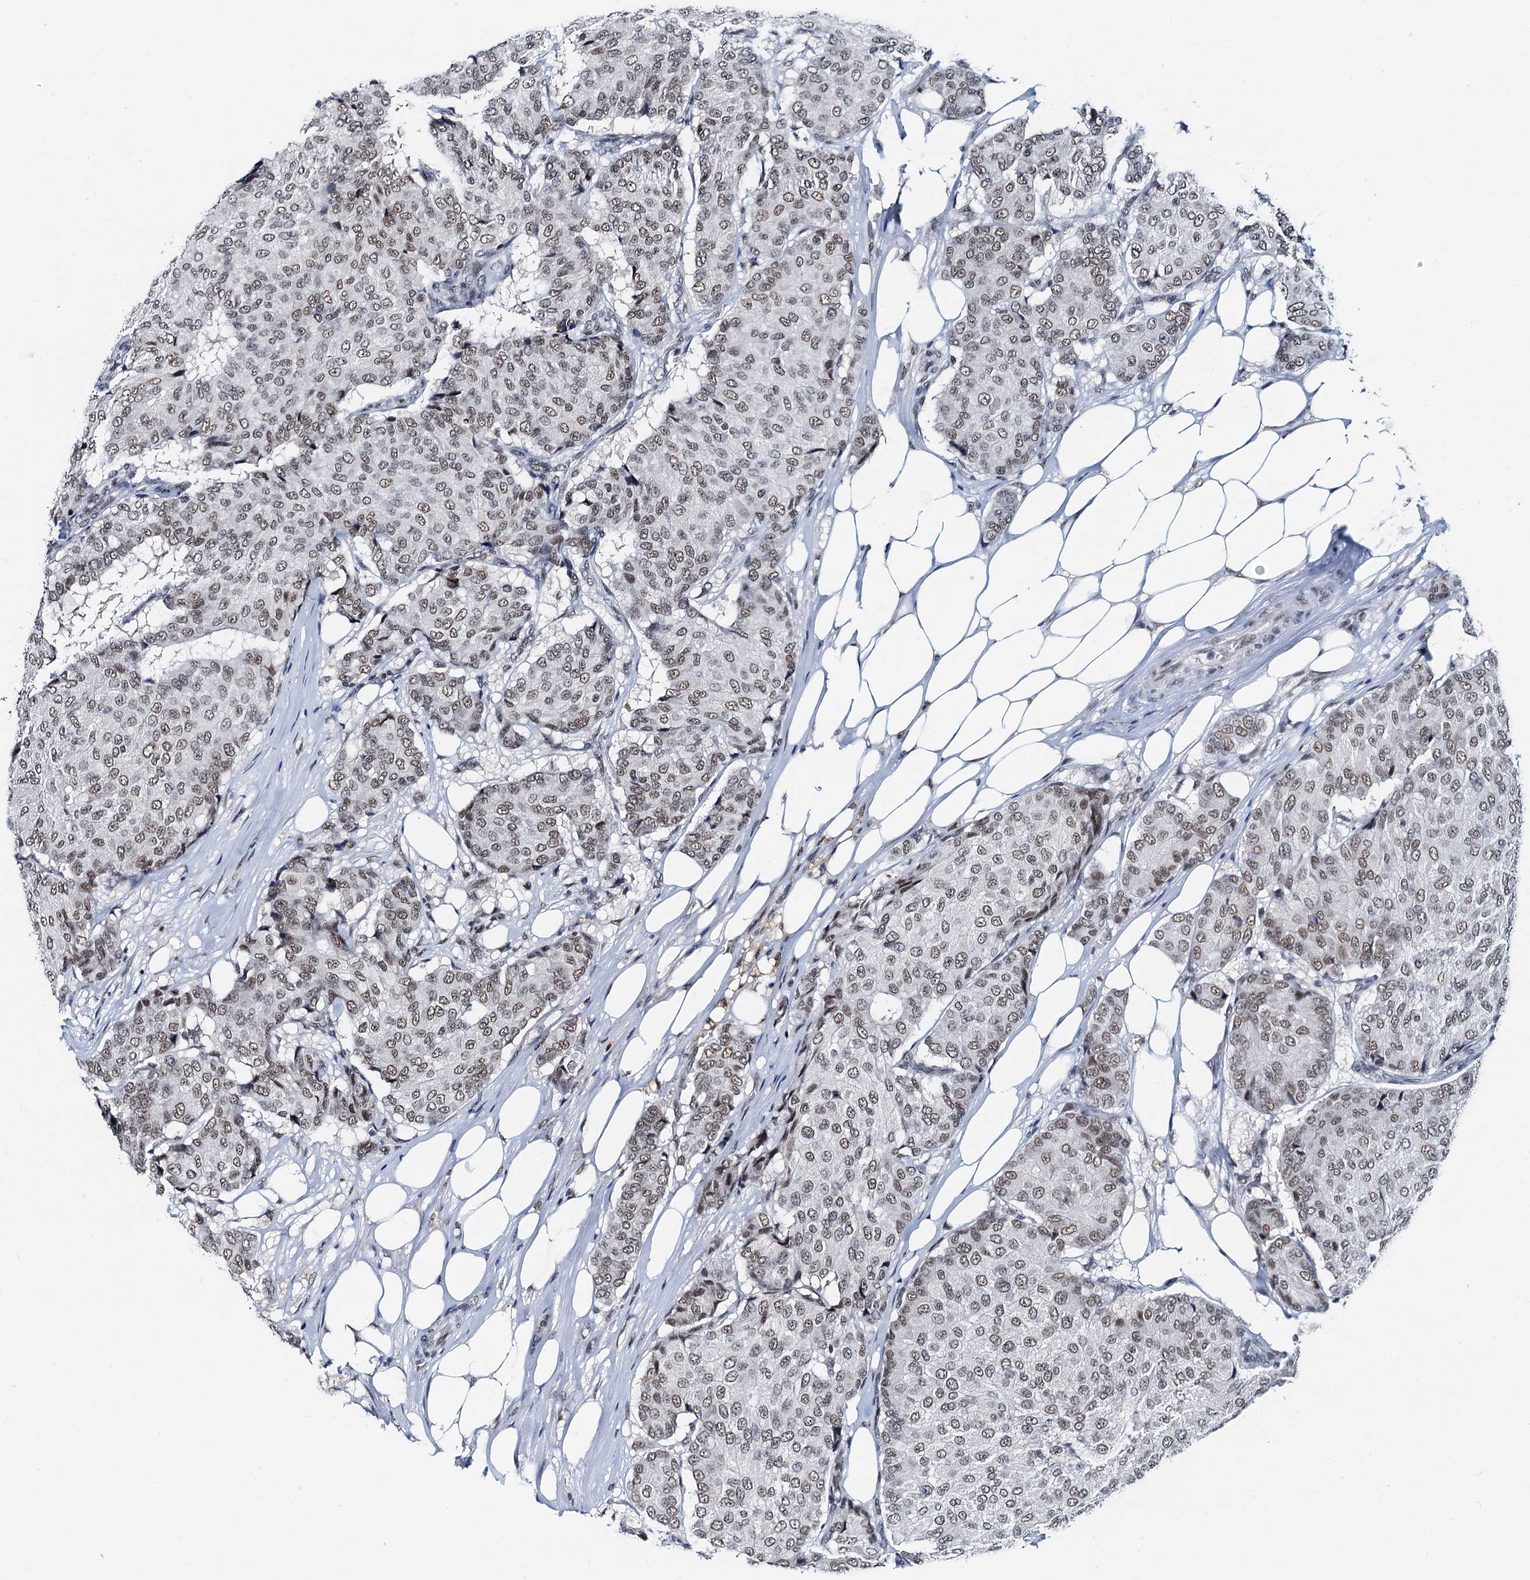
{"staining": {"intensity": "moderate", "quantity": ">75%", "location": "nuclear"}, "tissue": "breast cancer", "cell_type": "Tumor cells", "image_type": "cancer", "snomed": [{"axis": "morphology", "description": "Duct carcinoma"}, {"axis": "topography", "description": "Breast"}], "caption": "IHC micrograph of human breast cancer (invasive ductal carcinoma) stained for a protein (brown), which demonstrates medium levels of moderate nuclear expression in about >75% of tumor cells.", "gene": "SNRPD1", "patient": {"sex": "female", "age": 75}}